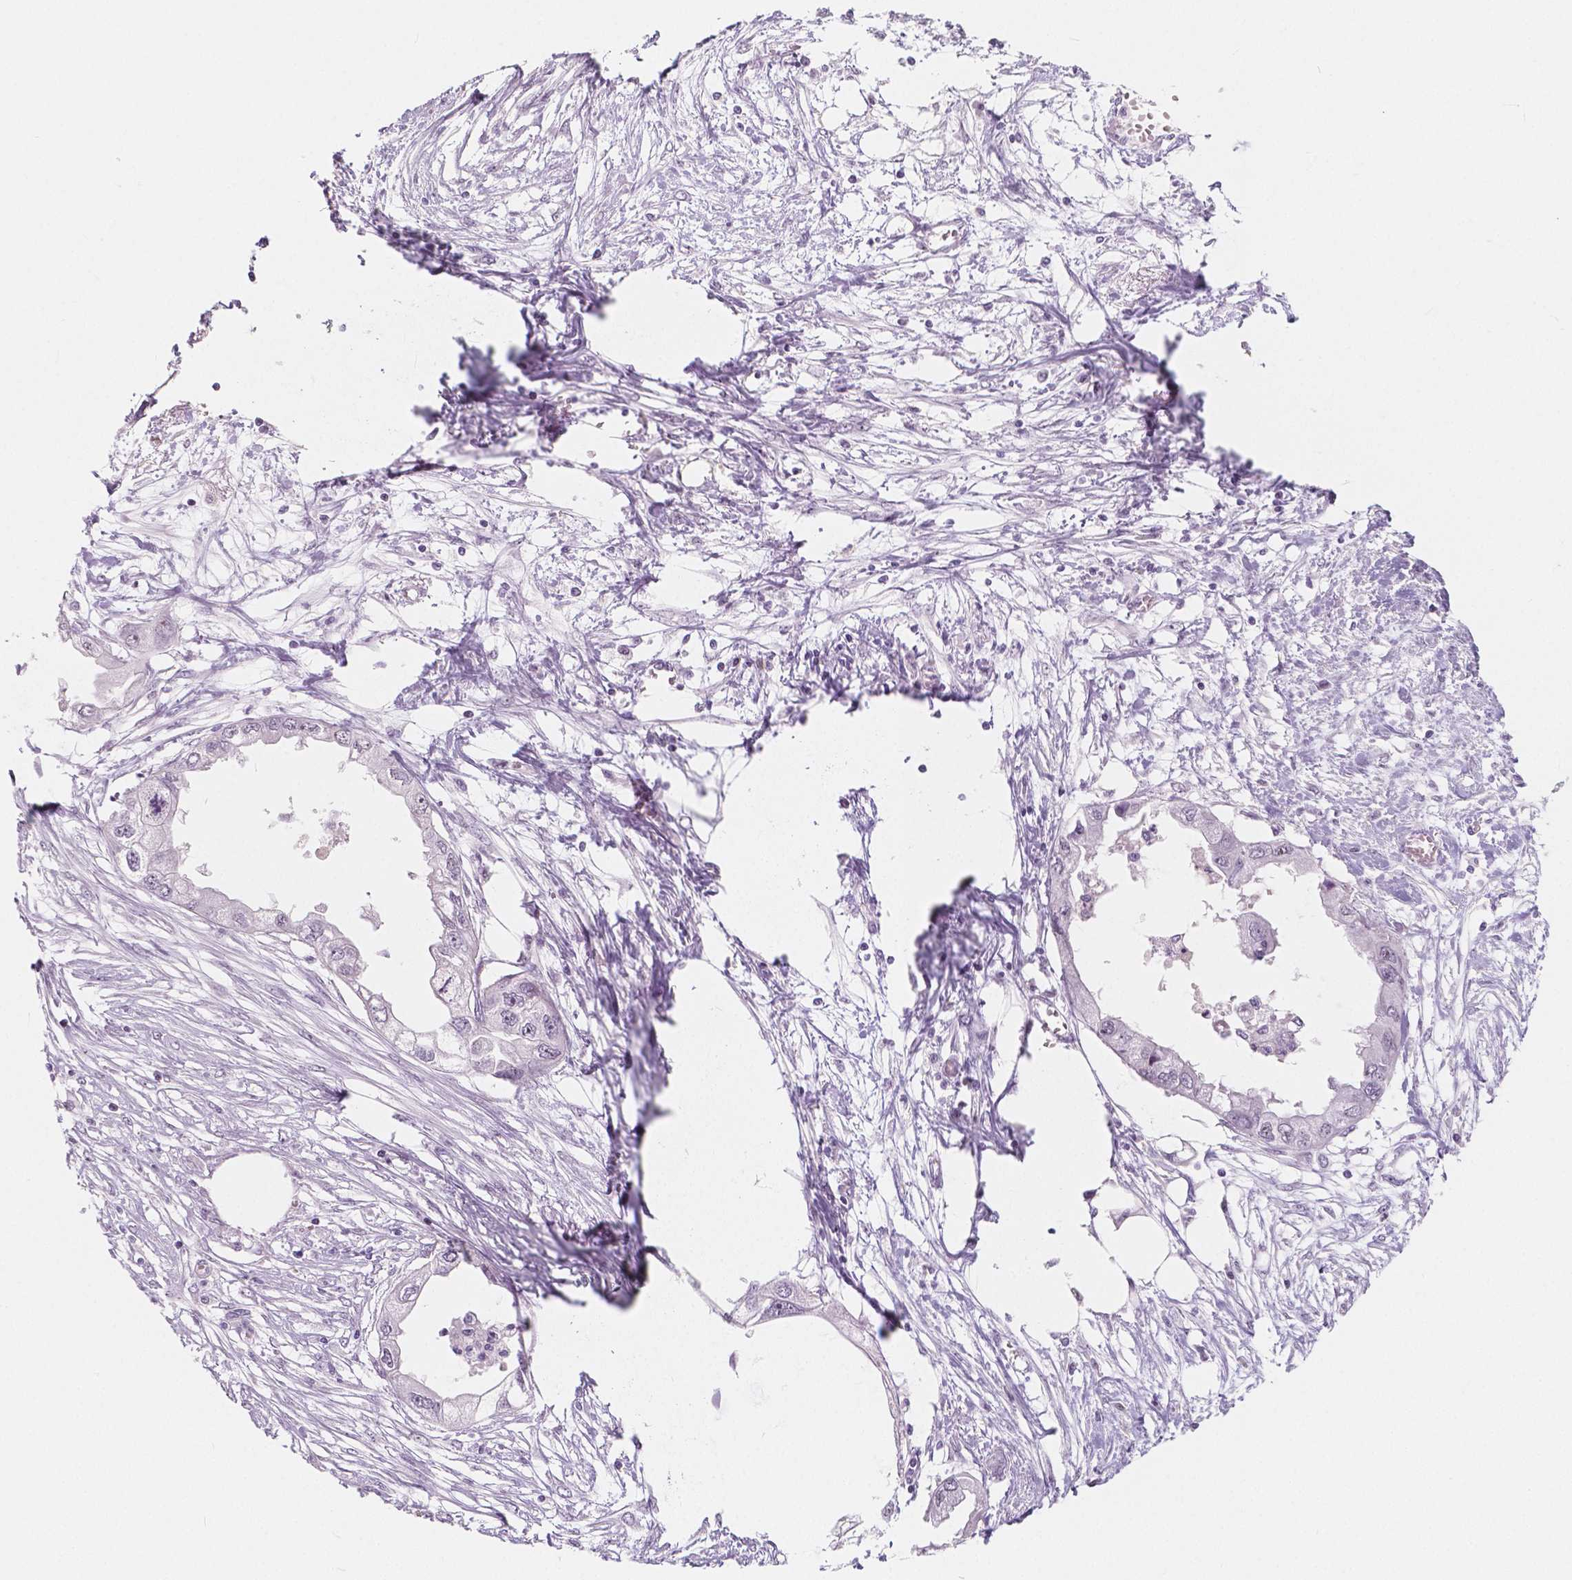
{"staining": {"intensity": "negative", "quantity": "none", "location": "none"}, "tissue": "endometrial cancer", "cell_type": "Tumor cells", "image_type": "cancer", "snomed": [{"axis": "morphology", "description": "Adenocarcinoma, NOS"}, {"axis": "morphology", "description": "Adenocarcinoma, metastatic, NOS"}, {"axis": "topography", "description": "Adipose tissue"}, {"axis": "topography", "description": "Endometrium"}], "caption": "Tumor cells are negative for protein expression in human endometrial cancer (metastatic adenocarcinoma).", "gene": "NOLC1", "patient": {"sex": "female", "age": 67}}